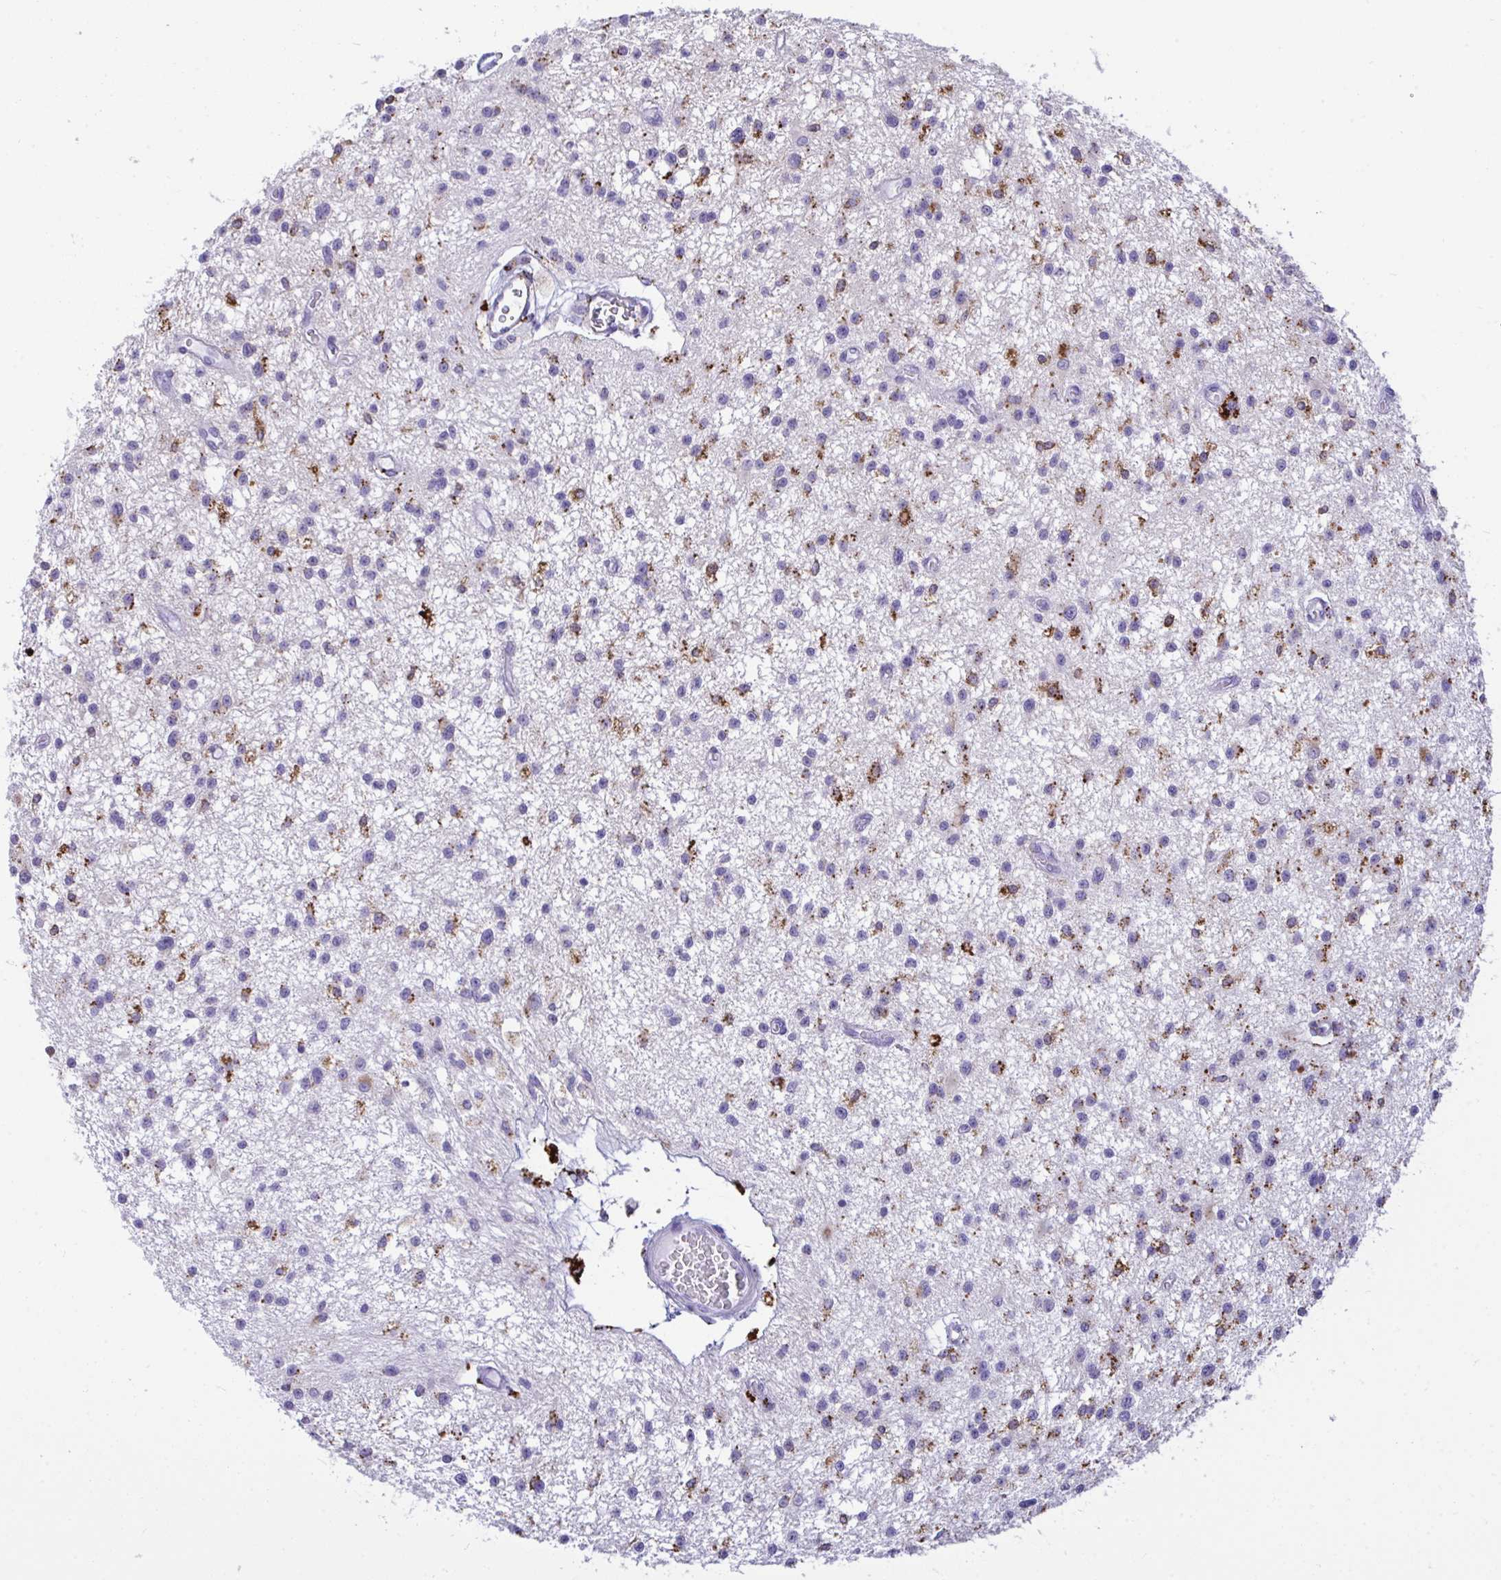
{"staining": {"intensity": "moderate", "quantity": "<25%", "location": "cytoplasmic/membranous"}, "tissue": "glioma", "cell_type": "Tumor cells", "image_type": "cancer", "snomed": [{"axis": "morphology", "description": "Glioma, malignant, Low grade"}, {"axis": "topography", "description": "Brain"}], "caption": "This is an image of immunohistochemistry staining of glioma, which shows moderate expression in the cytoplasmic/membranous of tumor cells.", "gene": "CPVL", "patient": {"sex": "male", "age": 43}}